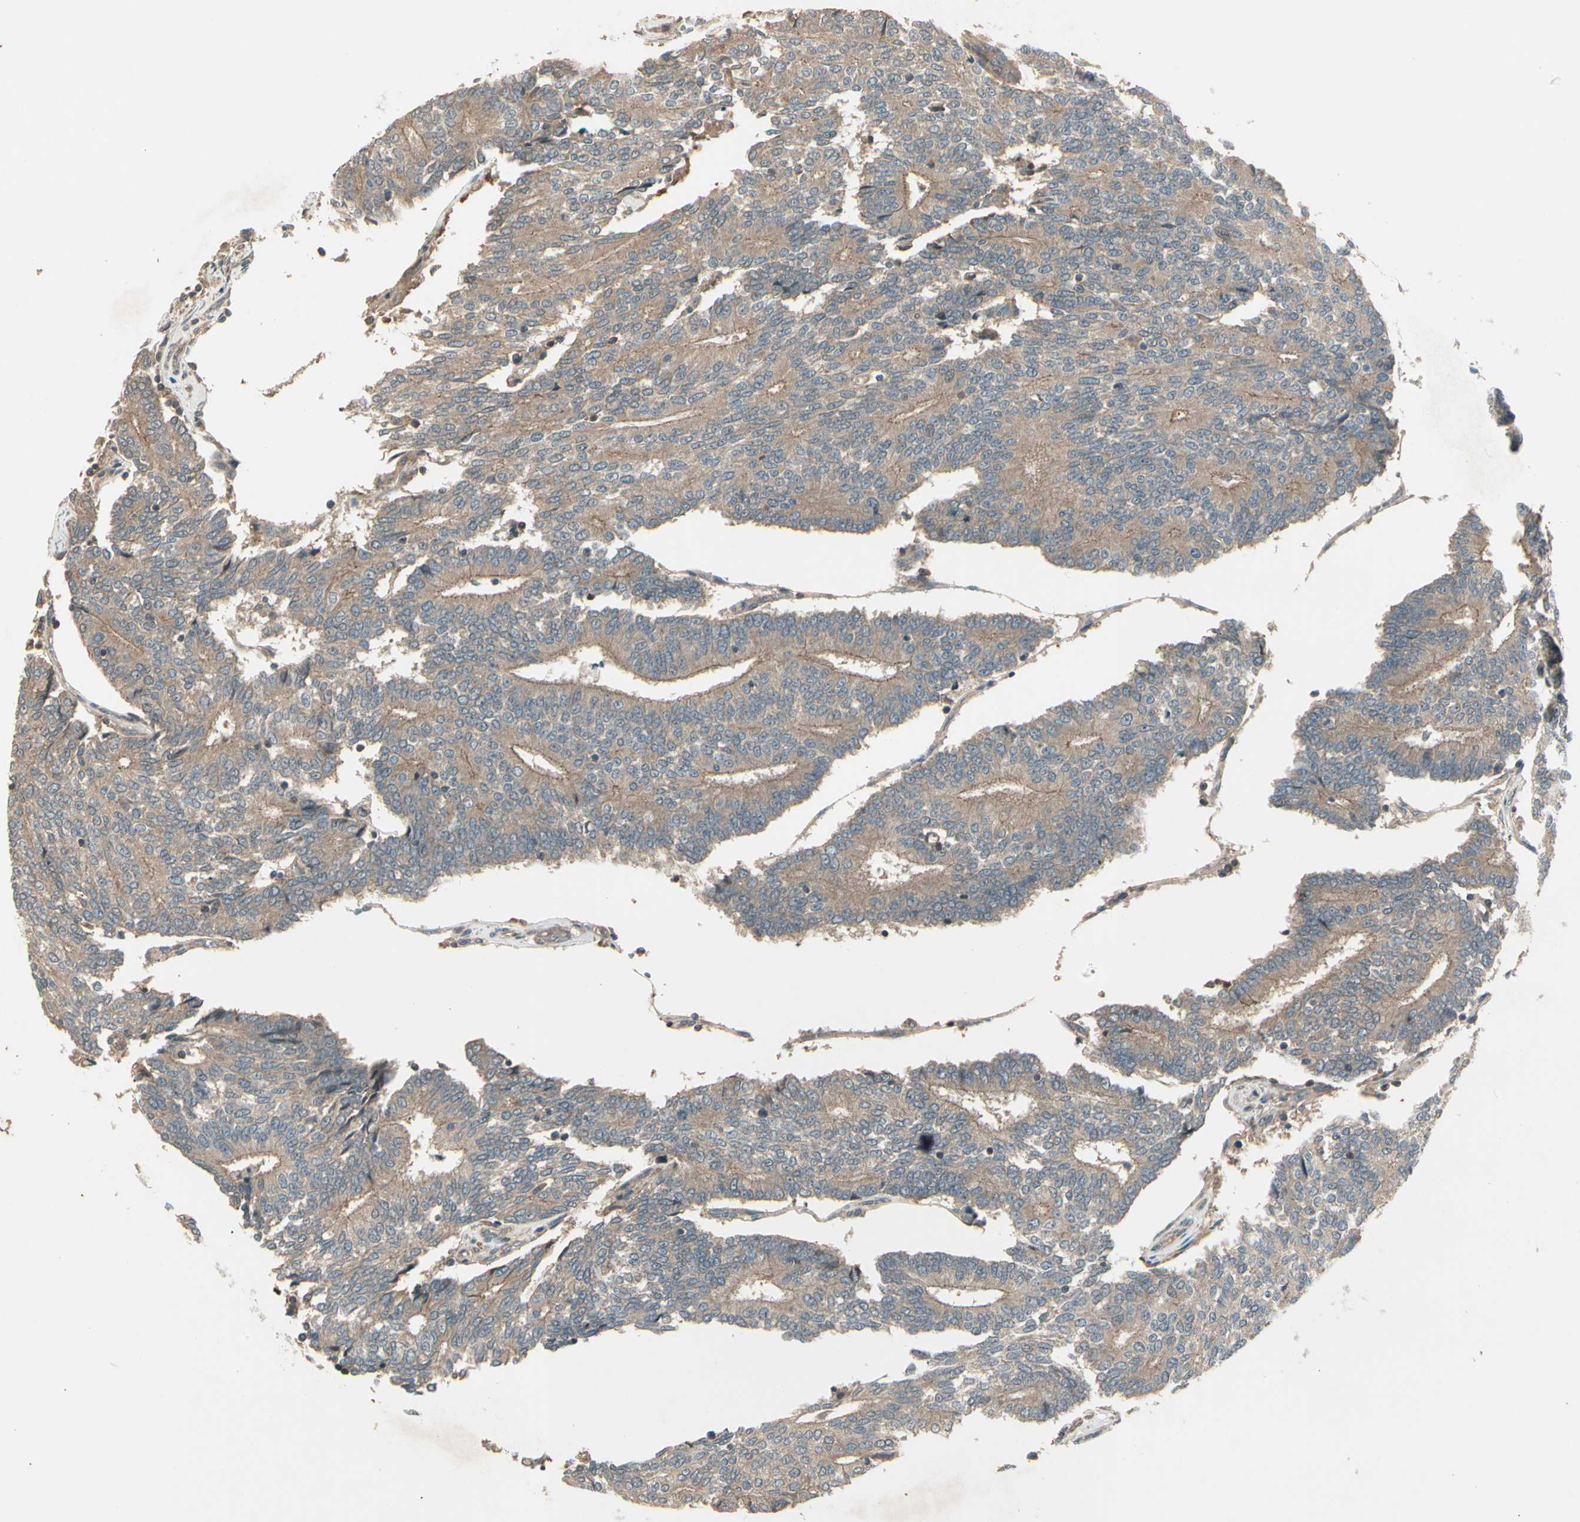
{"staining": {"intensity": "moderate", "quantity": ">75%", "location": "cytoplasmic/membranous"}, "tissue": "prostate cancer", "cell_type": "Tumor cells", "image_type": "cancer", "snomed": [{"axis": "morphology", "description": "Adenocarcinoma, High grade"}, {"axis": "topography", "description": "Prostate"}], "caption": "This histopathology image shows high-grade adenocarcinoma (prostate) stained with immunohistochemistry to label a protein in brown. The cytoplasmic/membranous of tumor cells show moderate positivity for the protein. Nuclei are counter-stained blue.", "gene": "ACVR1", "patient": {"sex": "male", "age": 55}}